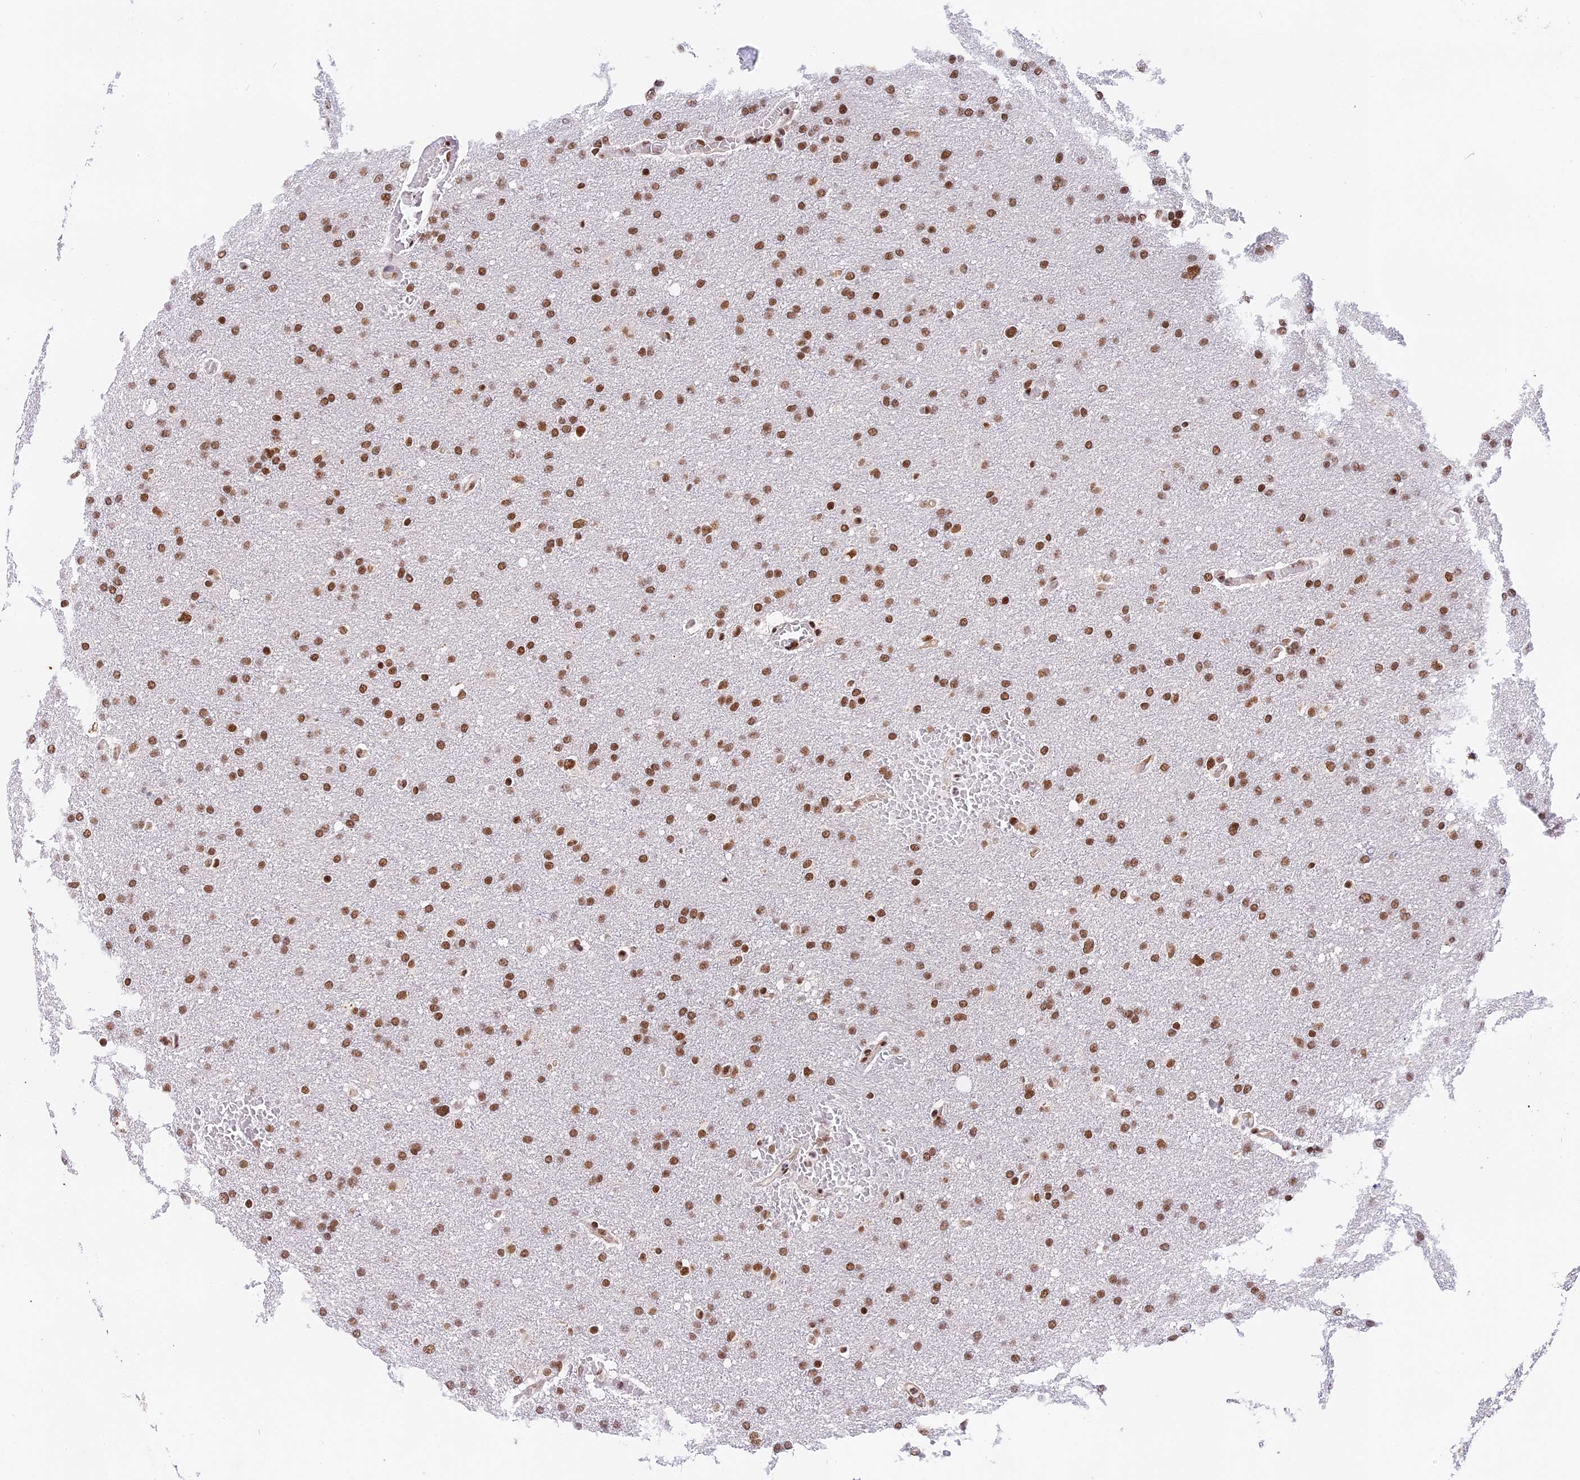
{"staining": {"intensity": "moderate", "quantity": ">75%", "location": "nuclear"}, "tissue": "glioma", "cell_type": "Tumor cells", "image_type": "cancer", "snomed": [{"axis": "morphology", "description": "Glioma, malignant, High grade"}, {"axis": "topography", "description": "Cerebral cortex"}], "caption": "Glioma stained for a protein (brown) exhibits moderate nuclear positive positivity in about >75% of tumor cells.", "gene": "SBNO1", "patient": {"sex": "female", "age": 36}}